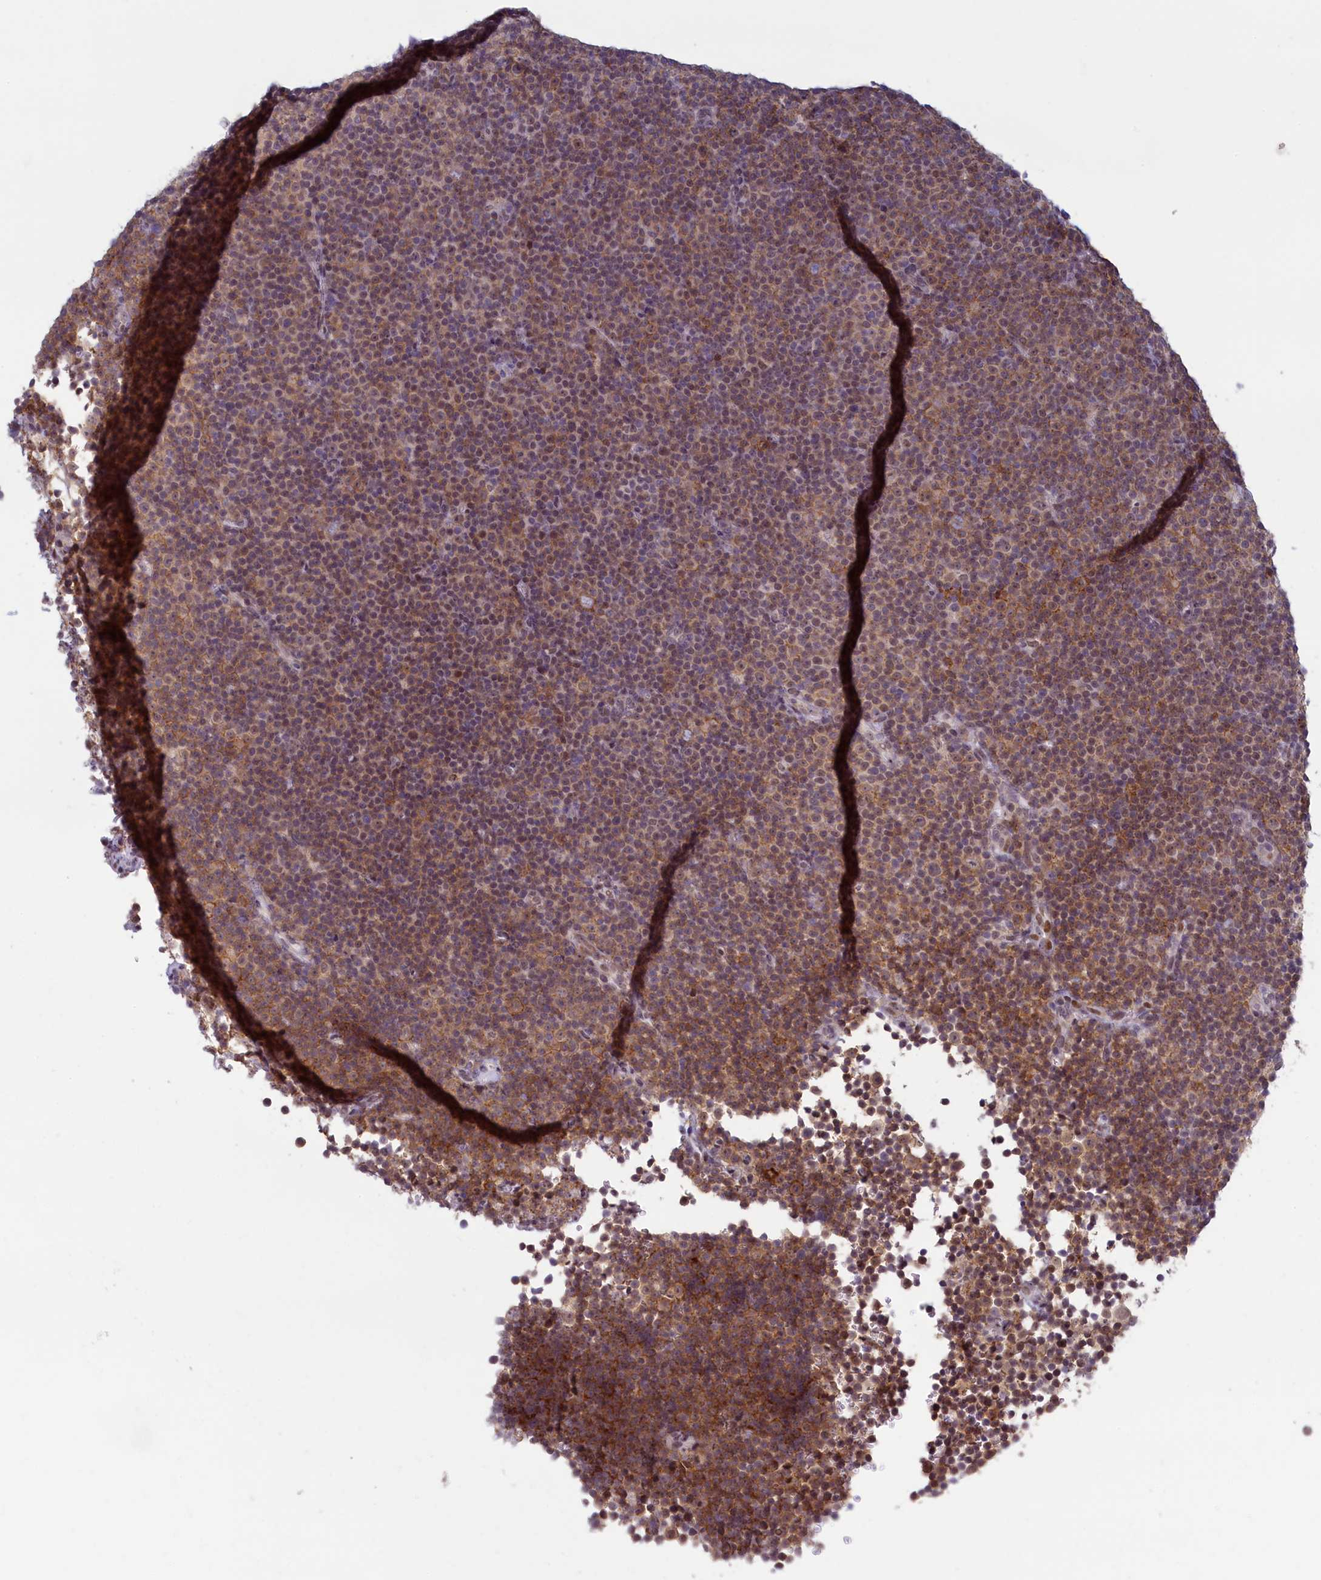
{"staining": {"intensity": "moderate", "quantity": "<25%", "location": "cytoplasmic/membranous,nuclear"}, "tissue": "lymphoma", "cell_type": "Tumor cells", "image_type": "cancer", "snomed": [{"axis": "morphology", "description": "Malignant lymphoma, non-Hodgkin's type, Low grade"}, {"axis": "topography", "description": "Lymph node"}], "caption": "Immunohistochemical staining of human low-grade malignant lymphoma, non-Hodgkin's type displays low levels of moderate cytoplasmic/membranous and nuclear expression in approximately <25% of tumor cells.", "gene": "ATF7IP2", "patient": {"sex": "female", "age": 67}}